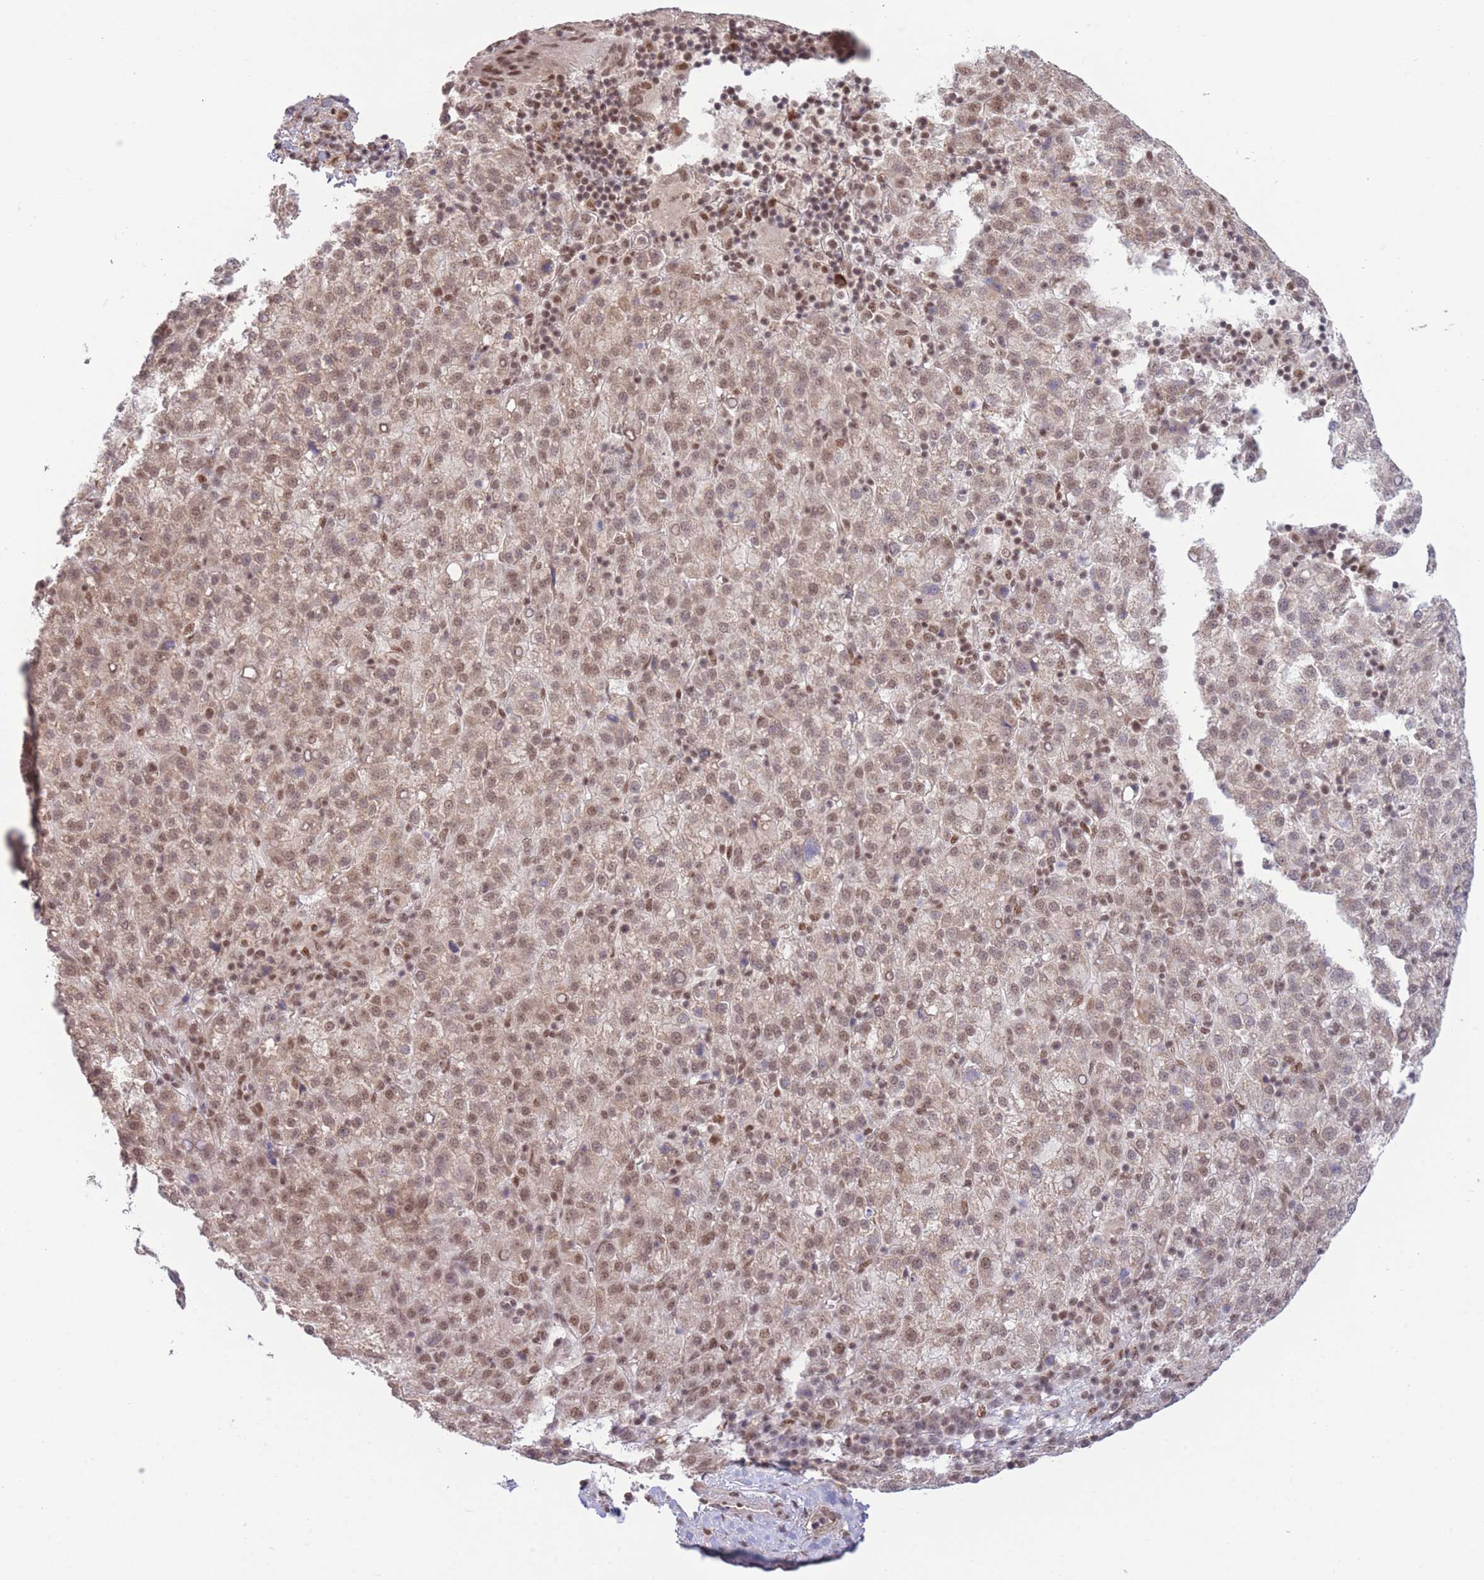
{"staining": {"intensity": "moderate", "quantity": ">75%", "location": "nuclear"}, "tissue": "liver cancer", "cell_type": "Tumor cells", "image_type": "cancer", "snomed": [{"axis": "morphology", "description": "Carcinoma, Hepatocellular, NOS"}, {"axis": "topography", "description": "Liver"}], "caption": "Protein expression analysis of human liver cancer reveals moderate nuclear positivity in approximately >75% of tumor cells.", "gene": "CARD8", "patient": {"sex": "female", "age": 58}}